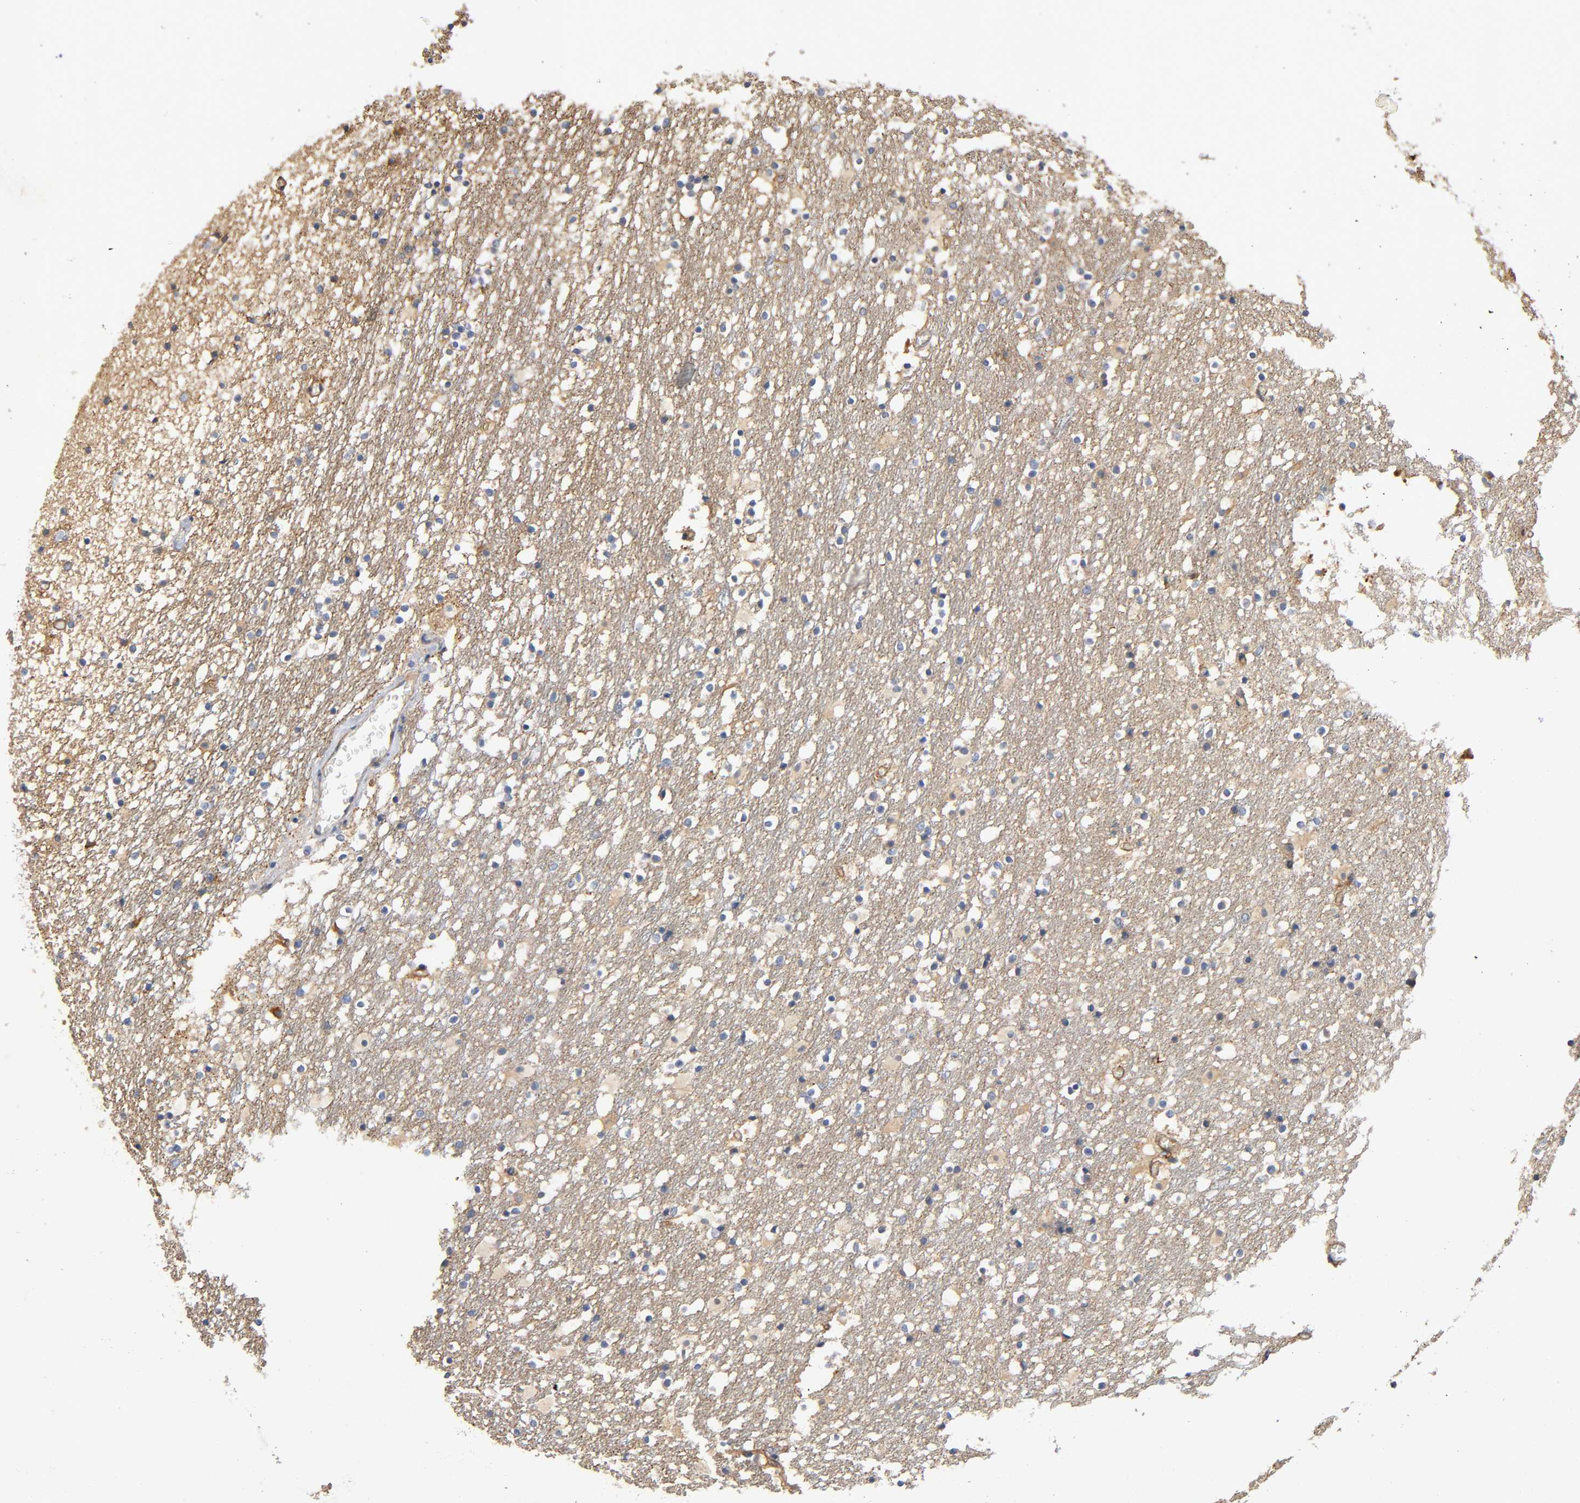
{"staining": {"intensity": "negative", "quantity": "none", "location": "none"}, "tissue": "caudate", "cell_type": "Glial cells", "image_type": "normal", "snomed": [{"axis": "morphology", "description": "Normal tissue, NOS"}, {"axis": "topography", "description": "Lateral ventricle wall"}], "caption": "Immunohistochemical staining of unremarkable caudate reveals no significant expression in glial cells. (DAB immunohistochemistry (IHC) with hematoxylin counter stain).", "gene": "MARS1", "patient": {"sex": "male", "age": 45}}